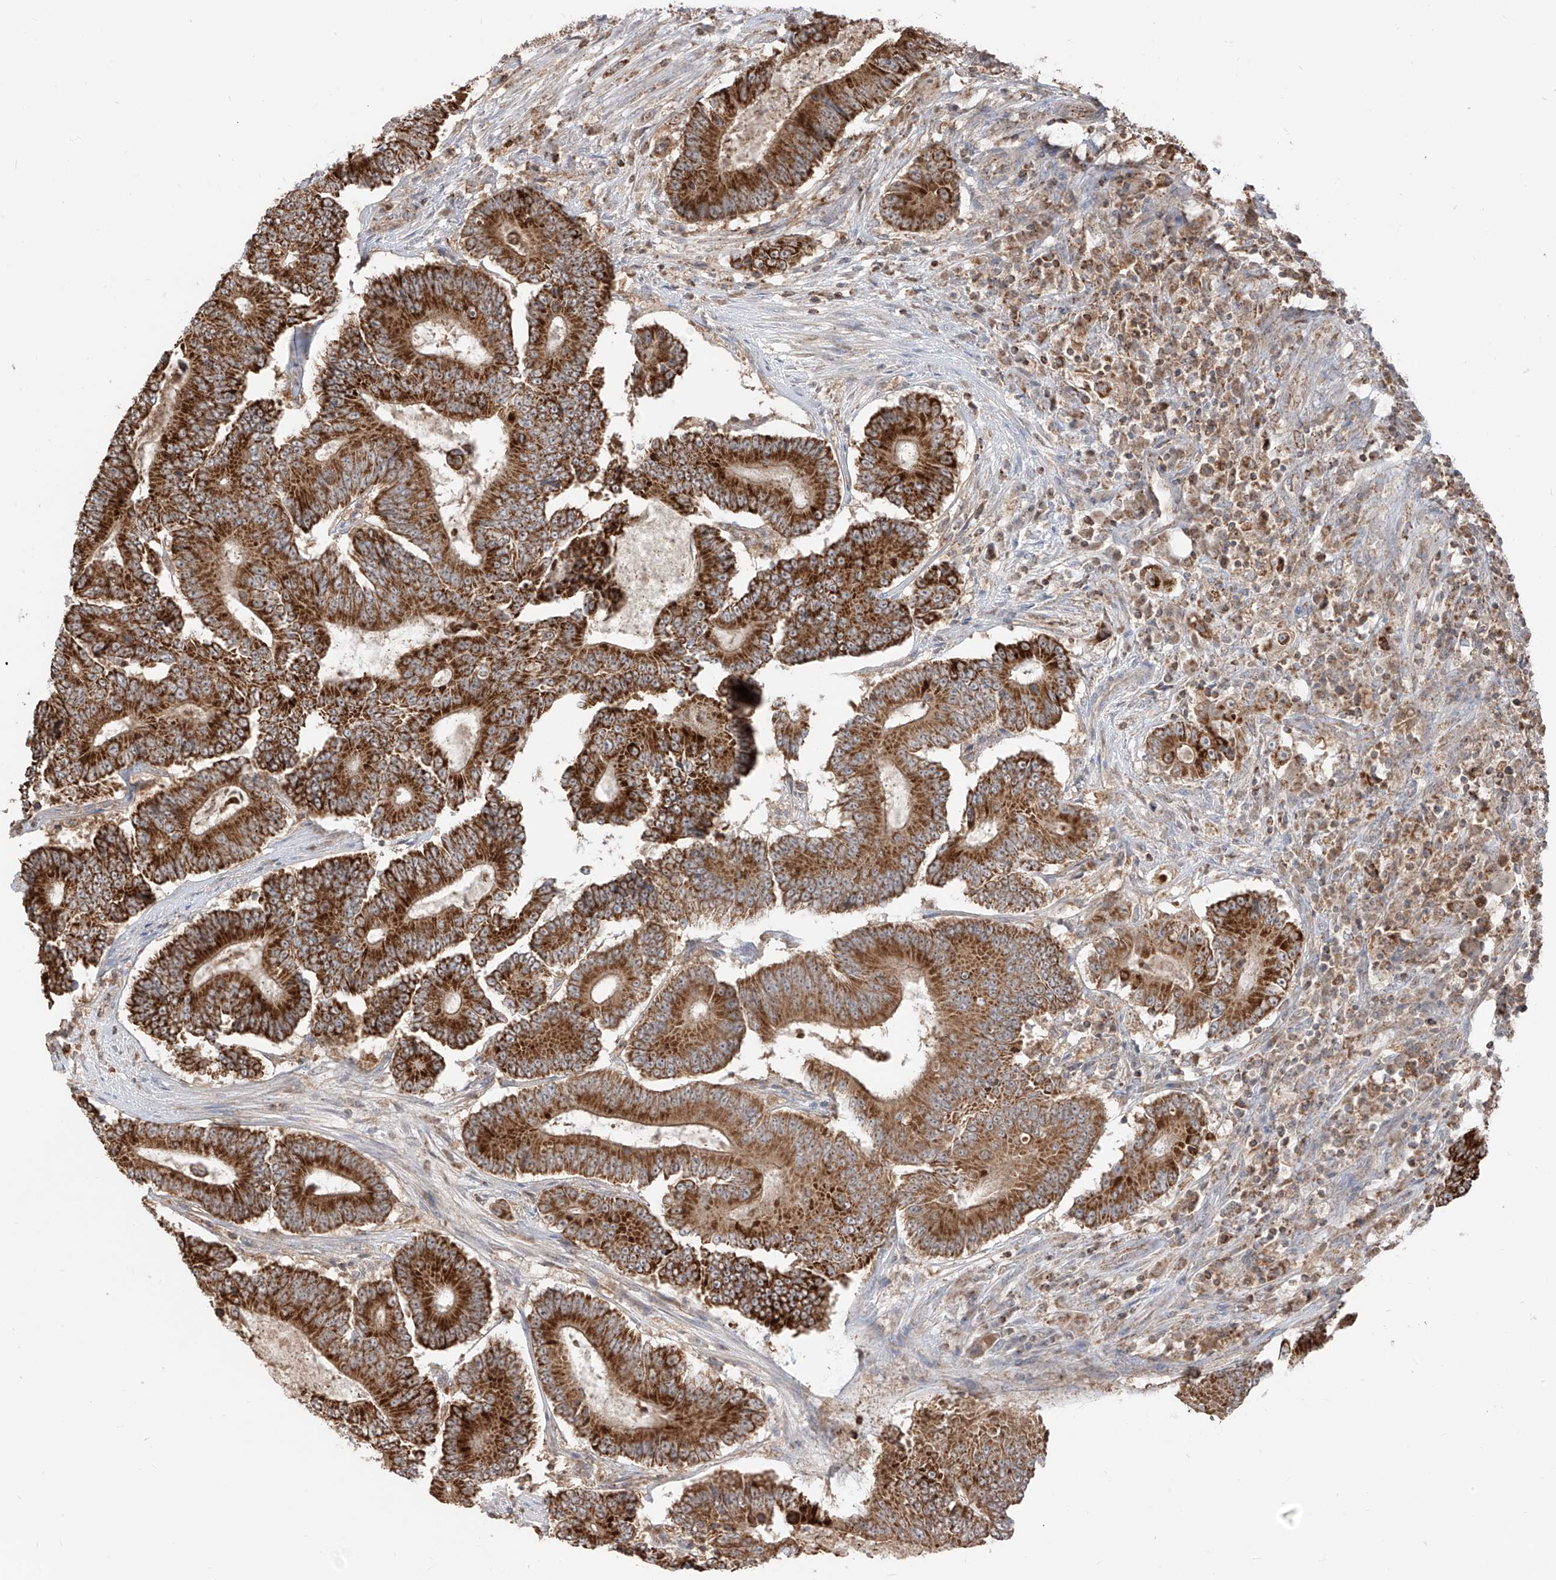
{"staining": {"intensity": "strong", "quantity": ">75%", "location": "cytoplasmic/membranous"}, "tissue": "colorectal cancer", "cell_type": "Tumor cells", "image_type": "cancer", "snomed": [{"axis": "morphology", "description": "Adenocarcinoma, NOS"}, {"axis": "topography", "description": "Colon"}], "caption": "Immunohistochemical staining of human colorectal cancer (adenocarcinoma) shows high levels of strong cytoplasmic/membranous protein expression in about >75% of tumor cells.", "gene": "ETHE1", "patient": {"sex": "male", "age": 83}}